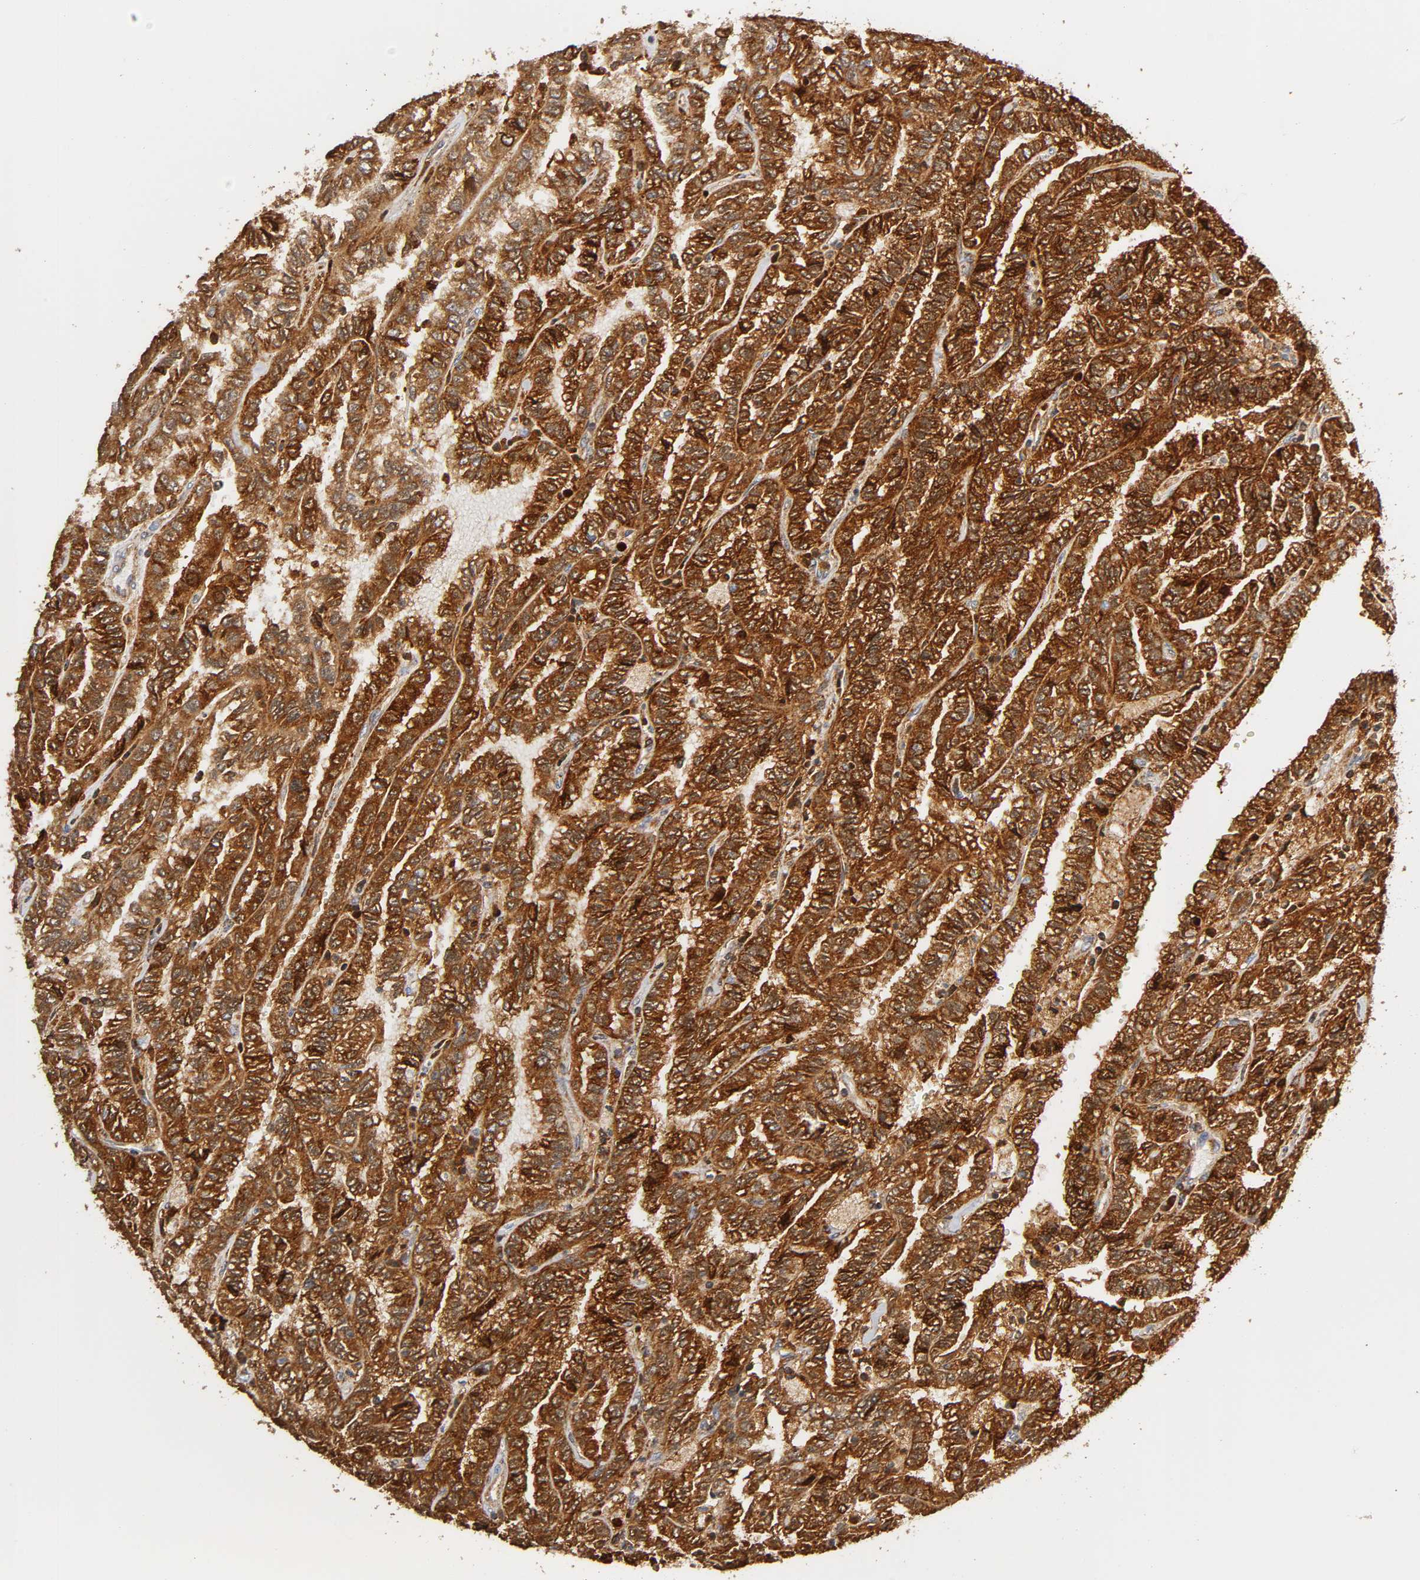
{"staining": {"intensity": "strong", "quantity": ">75%", "location": "cytoplasmic/membranous,nuclear"}, "tissue": "renal cancer", "cell_type": "Tumor cells", "image_type": "cancer", "snomed": [{"axis": "morphology", "description": "Inflammation, NOS"}, {"axis": "morphology", "description": "Adenocarcinoma, NOS"}, {"axis": "topography", "description": "Kidney"}], "caption": "Renal cancer was stained to show a protein in brown. There is high levels of strong cytoplasmic/membranous and nuclear staining in about >75% of tumor cells. Nuclei are stained in blue.", "gene": "ANXA11", "patient": {"sex": "male", "age": 68}}